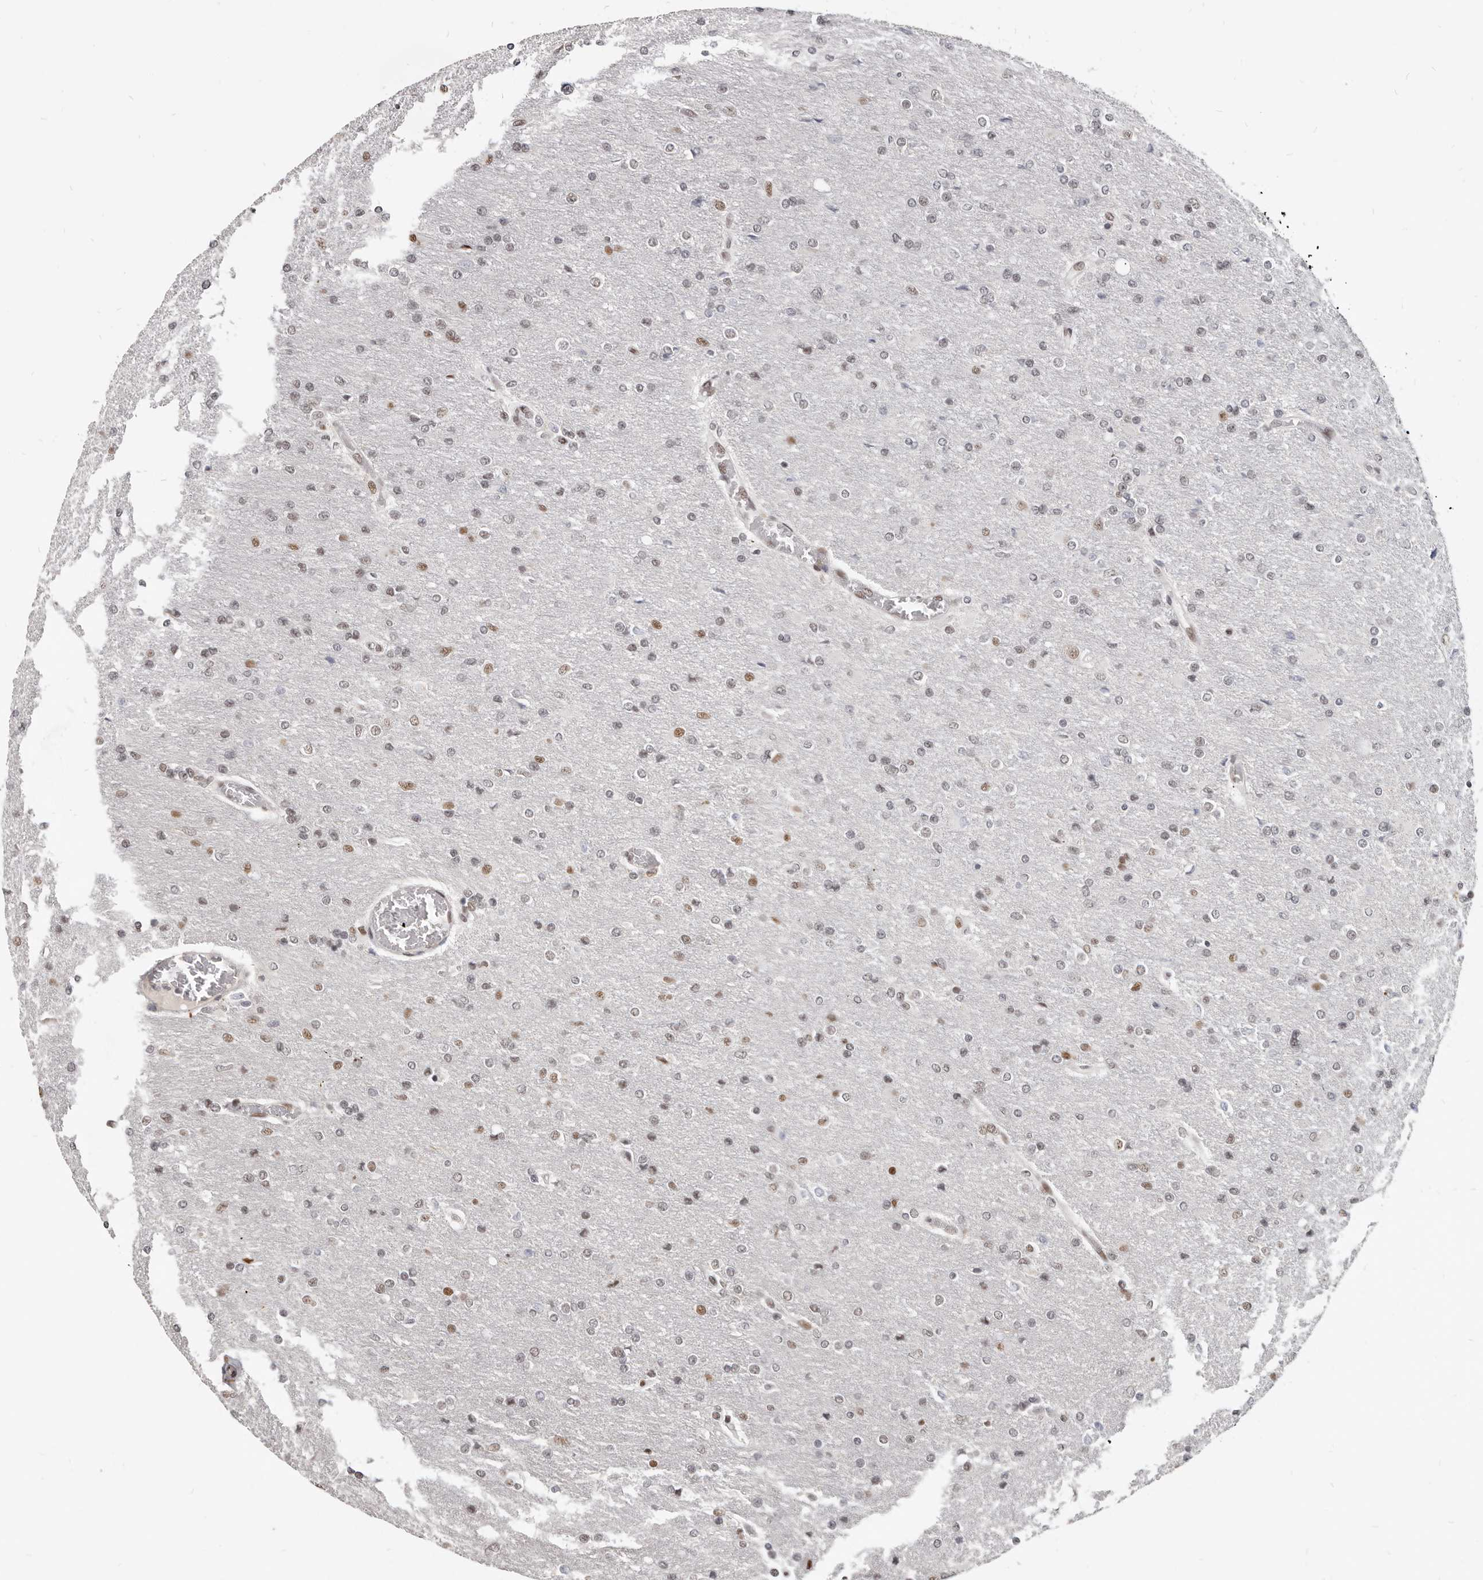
{"staining": {"intensity": "moderate", "quantity": "<25%", "location": "nuclear"}, "tissue": "glioma", "cell_type": "Tumor cells", "image_type": "cancer", "snomed": [{"axis": "morphology", "description": "Glioma, malignant, High grade"}, {"axis": "topography", "description": "Cerebral cortex"}], "caption": "IHC (DAB (3,3'-diaminobenzidine)) staining of human glioma displays moderate nuclear protein staining in about <25% of tumor cells.", "gene": "ATF5", "patient": {"sex": "female", "age": 36}}